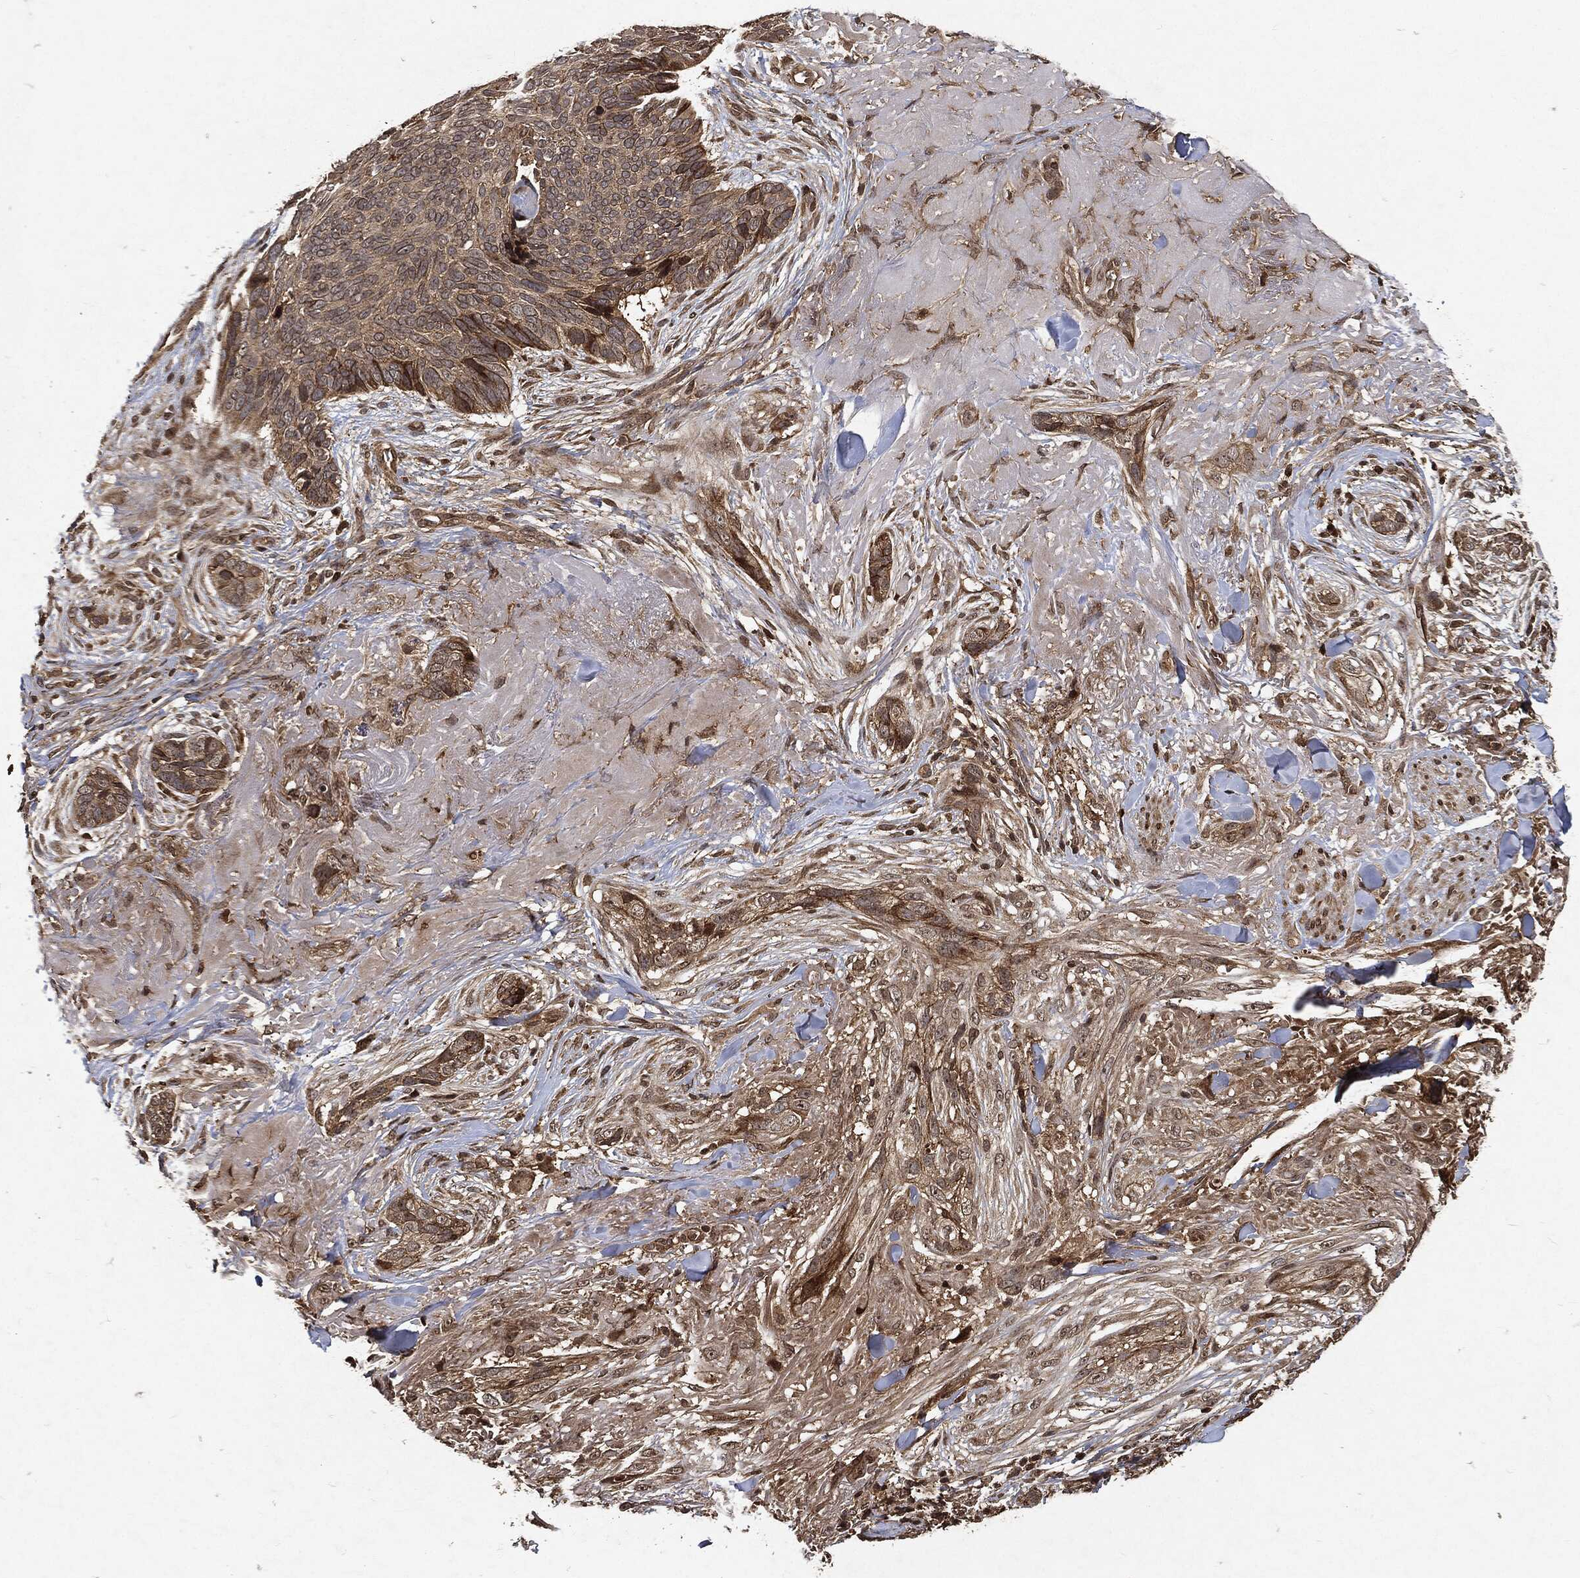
{"staining": {"intensity": "moderate", "quantity": ">75%", "location": "cytoplasmic/membranous"}, "tissue": "skin cancer", "cell_type": "Tumor cells", "image_type": "cancer", "snomed": [{"axis": "morphology", "description": "Basal cell carcinoma"}, {"axis": "topography", "description": "Skin"}], "caption": "Brown immunohistochemical staining in human skin basal cell carcinoma reveals moderate cytoplasmic/membranous staining in about >75% of tumor cells.", "gene": "ZNF226", "patient": {"sex": "male", "age": 91}}